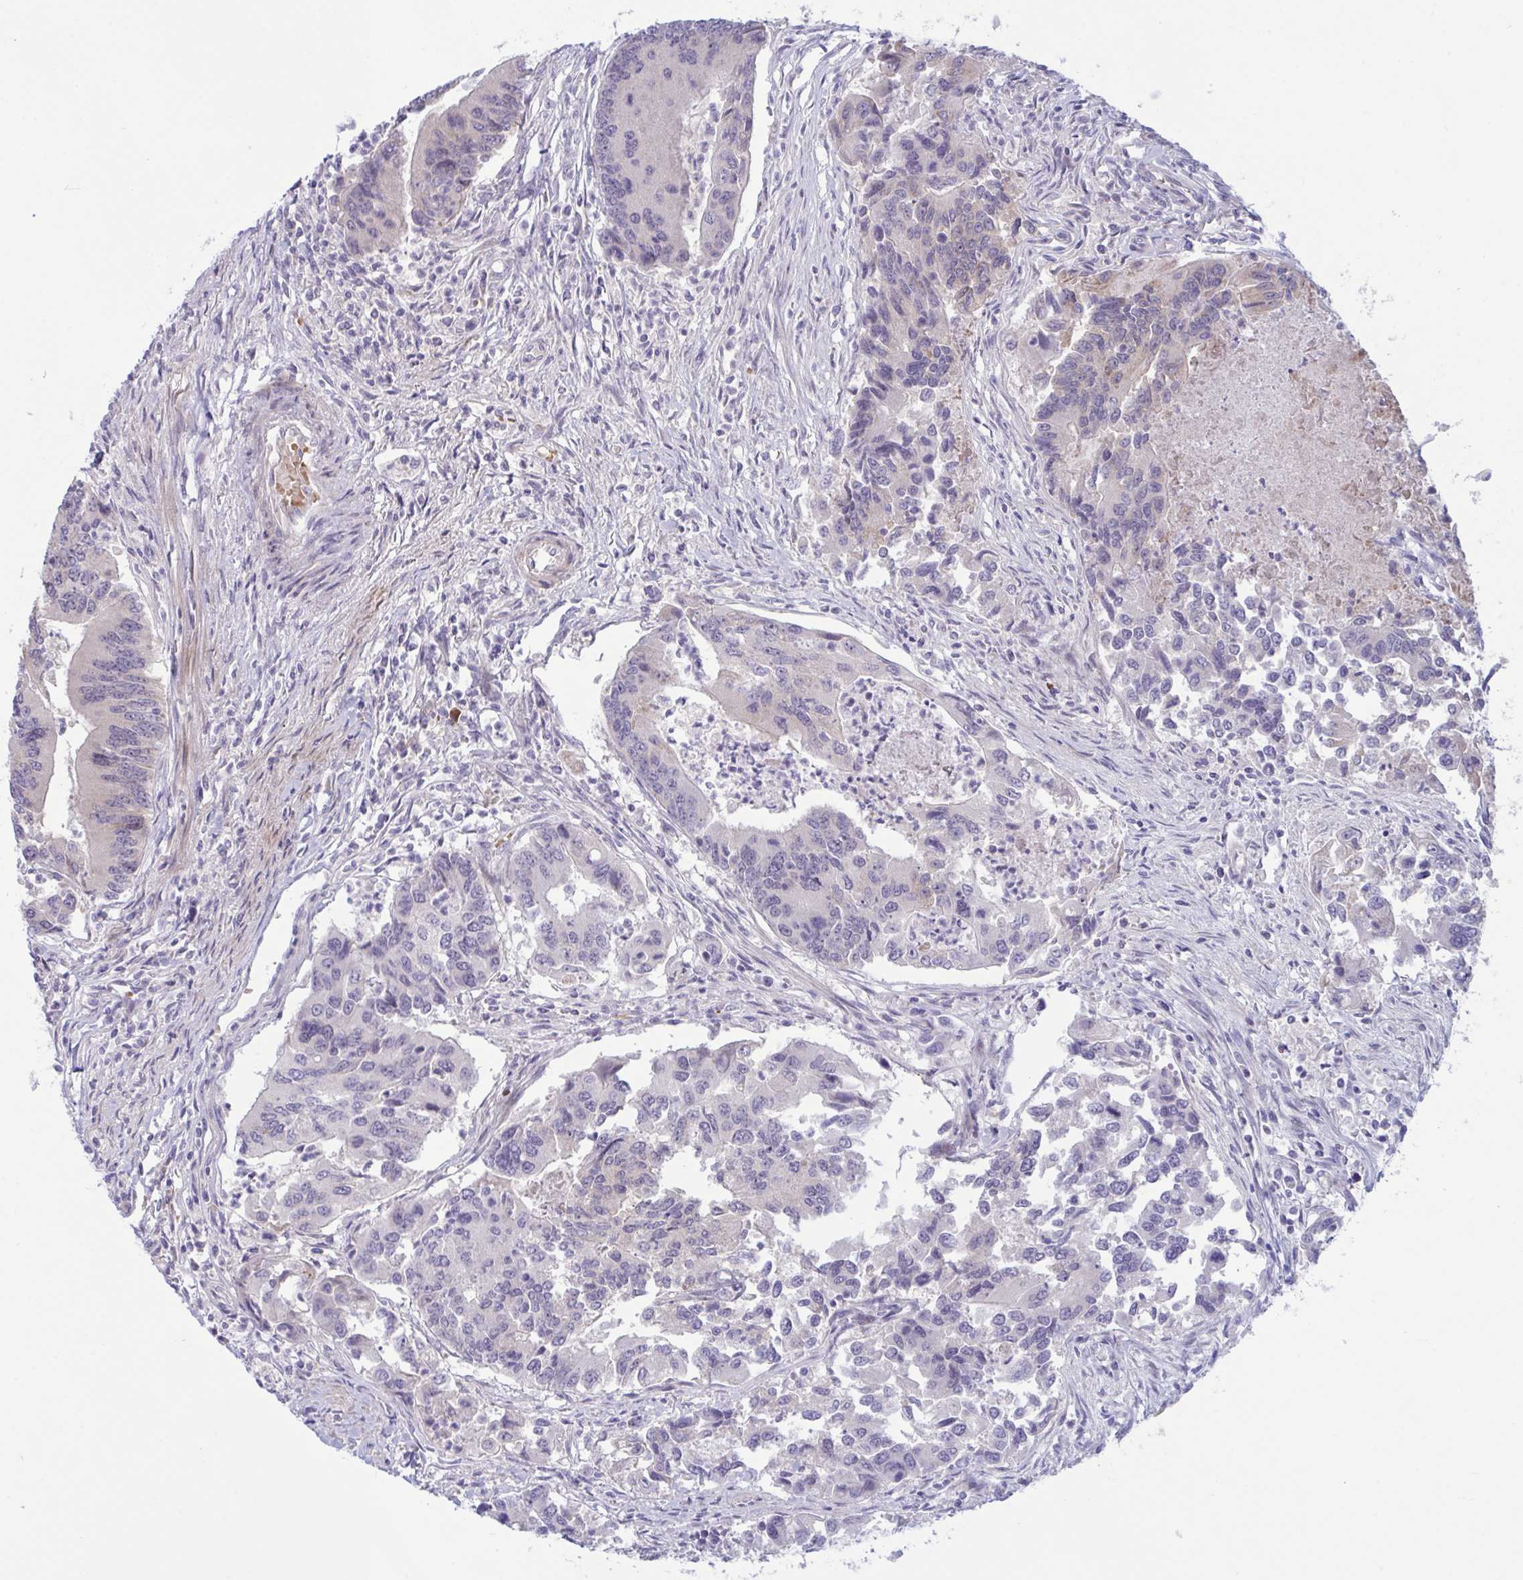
{"staining": {"intensity": "negative", "quantity": "none", "location": "none"}, "tissue": "colorectal cancer", "cell_type": "Tumor cells", "image_type": "cancer", "snomed": [{"axis": "morphology", "description": "Adenocarcinoma, NOS"}, {"axis": "topography", "description": "Colon"}], "caption": "Image shows no significant protein expression in tumor cells of adenocarcinoma (colorectal). (Brightfield microscopy of DAB (3,3'-diaminobenzidine) immunohistochemistry at high magnification).", "gene": "VWC2", "patient": {"sex": "female", "age": 67}}